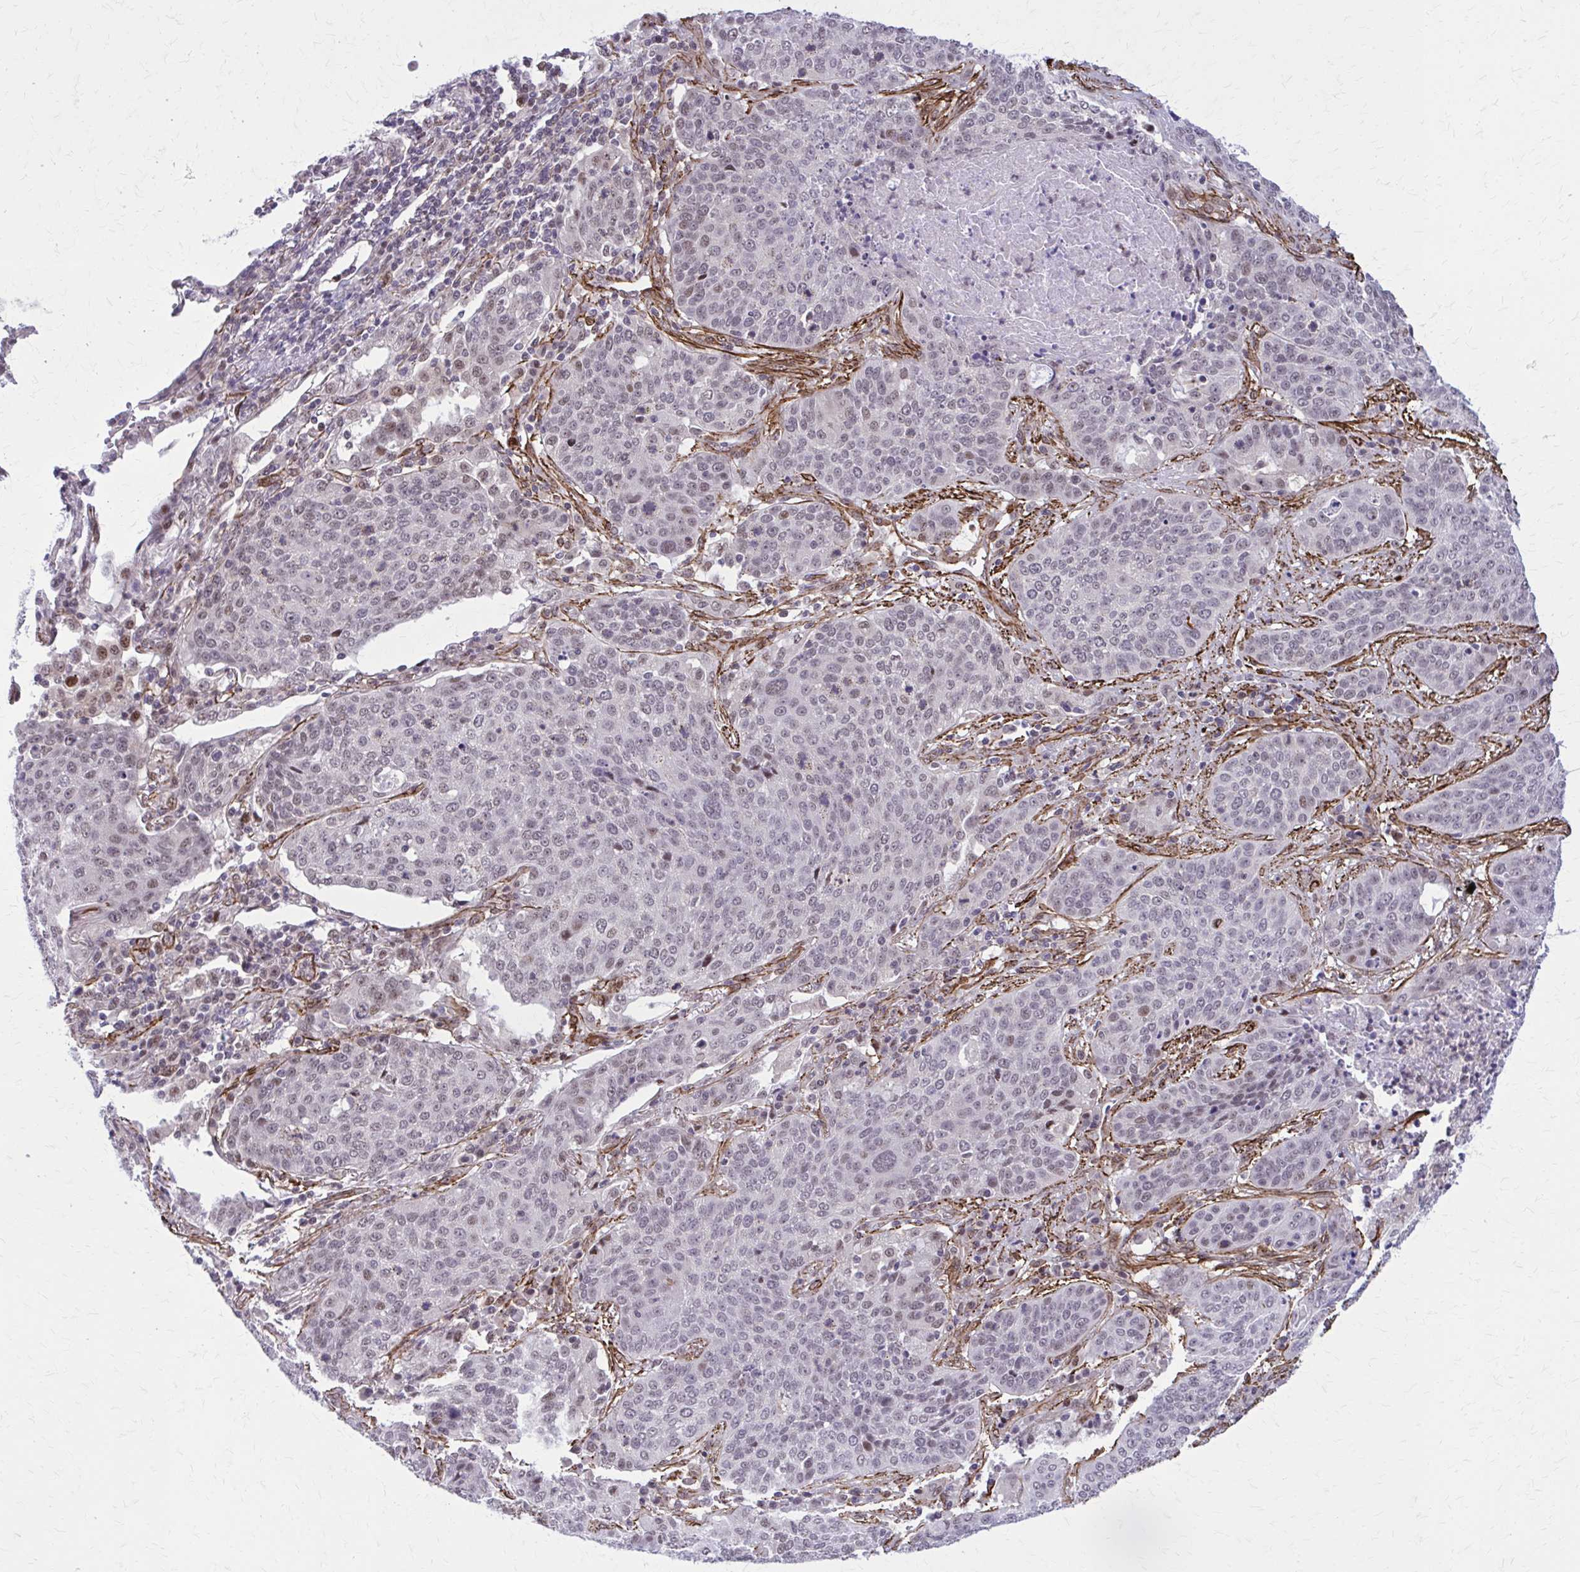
{"staining": {"intensity": "weak", "quantity": "25%-75%", "location": "nuclear"}, "tissue": "lung cancer", "cell_type": "Tumor cells", "image_type": "cancer", "snomed": [{"axis": "morphology", "description": "Squamous cell carcinoma, NOS"}, {"axis": "topography", "description": "Lung"}], "caption": "Lung cancer (squamous cell carcinoma) stained with a protein marker reveals weak staining in tumor cells.", "gene": "NRBF2", "patient": {"sex": "male", "age": 63}}